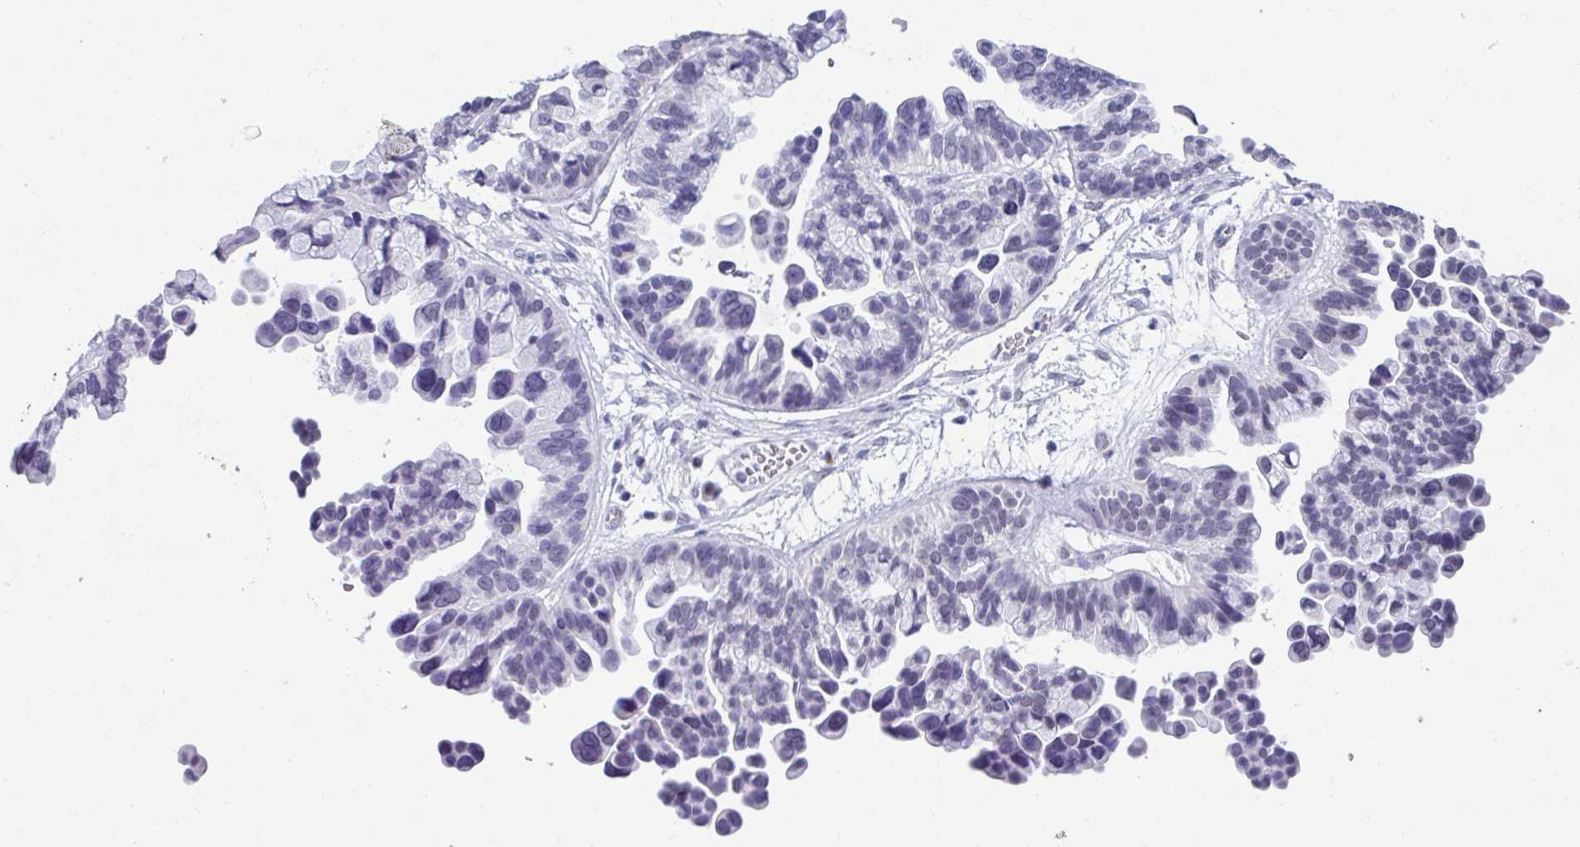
{"staining": {"intensity": "negative", "quantity": "none", "location": "none"}, "tissue": "ovarian cancer", "cell_type": "Tumor cells", "image_type": "cancer", "snomed": [{"axis": "morphology", "description": "Cystadenocarcinoma, serous, NOS"}, {"axis": "topography", "description": "Ovary"}], "caption": "Tumor cells show no significant staining in ovarian serous cystadenocarcinoma.", "gene": "PUF60", "patient": {"sex": "female", "age": 56}}